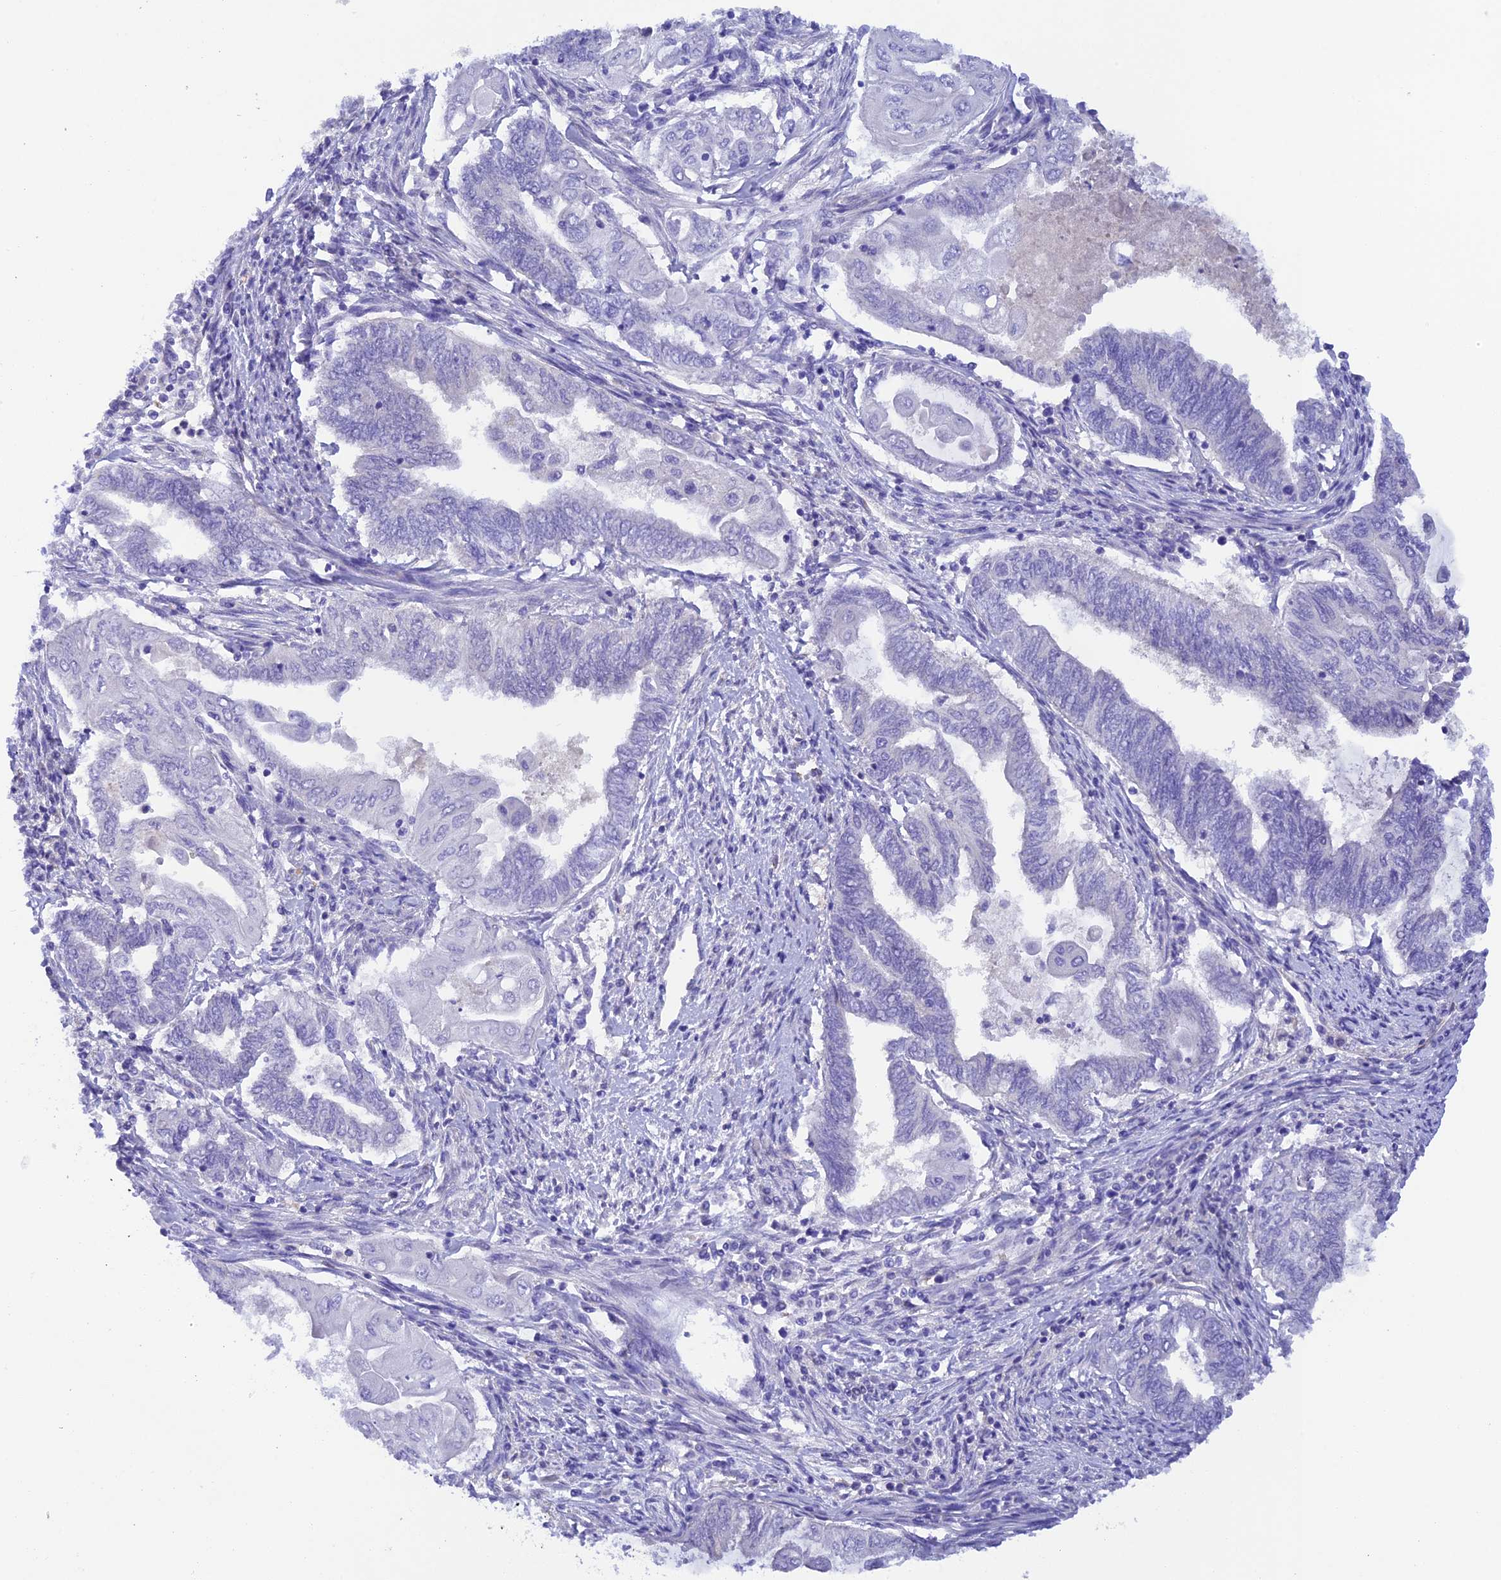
{"staining": {"intensity": "negative", "quantity": "none", "location": "none"}, "tissue": "endometrial cancer", "cell_type": "Tumor cells", "image_type": "cancer", "snomed": [{"axis": "morphology", "description": "Adenocarcinoma, NOS"}, {"axis": "topography", "description": "Uterus"}, {"axis": "topography", "description": "Endometrium"}], "caption": "High magnification brightfield microscopy of endometrial cancer (adenocarcinoma) stained with DAB (brown) and counterstained with hematoxylin (blue): tumor cells show no significant positivity. (DAB (3,3'-diaminobenzidine) IHC visualized using brightfield microscopy, high magnification).", "gene": "HDHD2", "patient": {"sex": "female", "age": 70}}